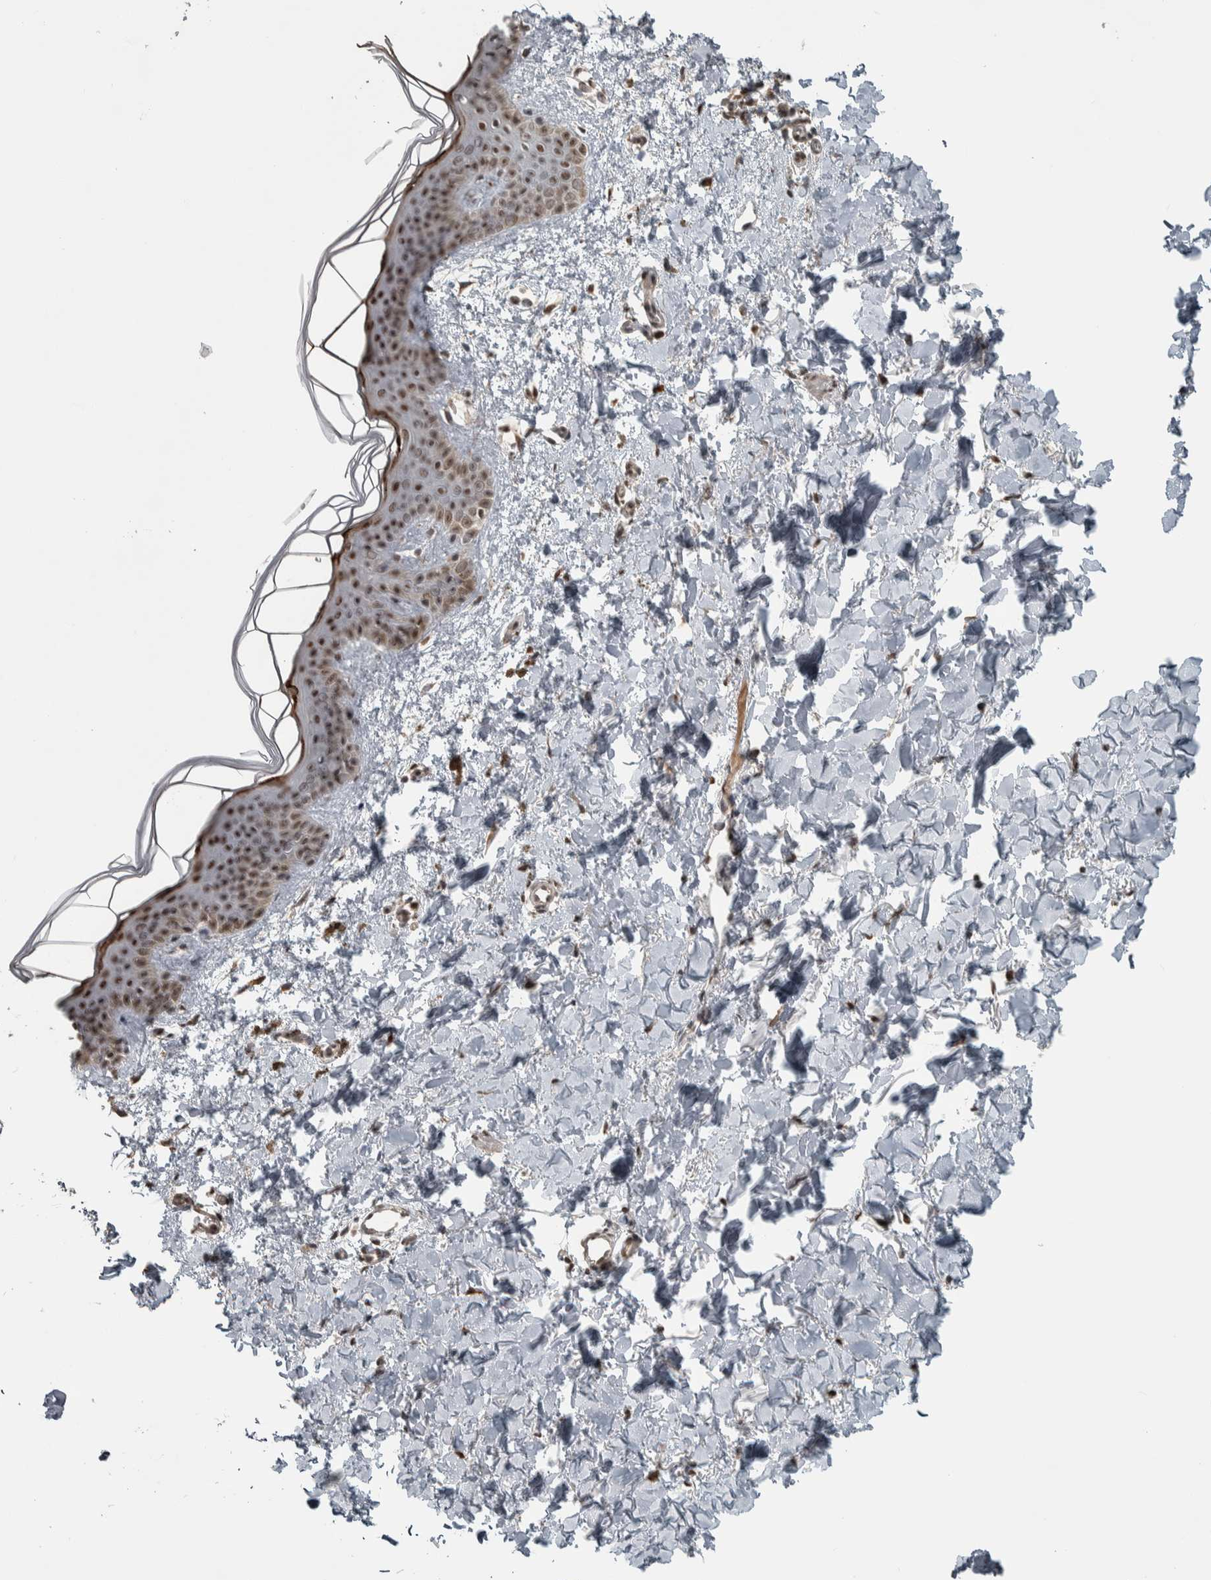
{"staining": {"intensity": "moderate", "quantity": ">75%", "location": "nuclear"}, "tissue": "skin", "cell_type": "Fibroblasts", "image_type": "normal", "snomed": [{"axis": "morphology", "description": "Normal tissue, NOS"}, {"axis": "topography", "description": "Skin"}], "caption": "Moderate nuclear expression for a protein is appreciated in about >75% of fibroblasts of normal skin using immunohistochemistry.", "gene": "DDX42", "patient": {"sex": "female", "age": 46}}